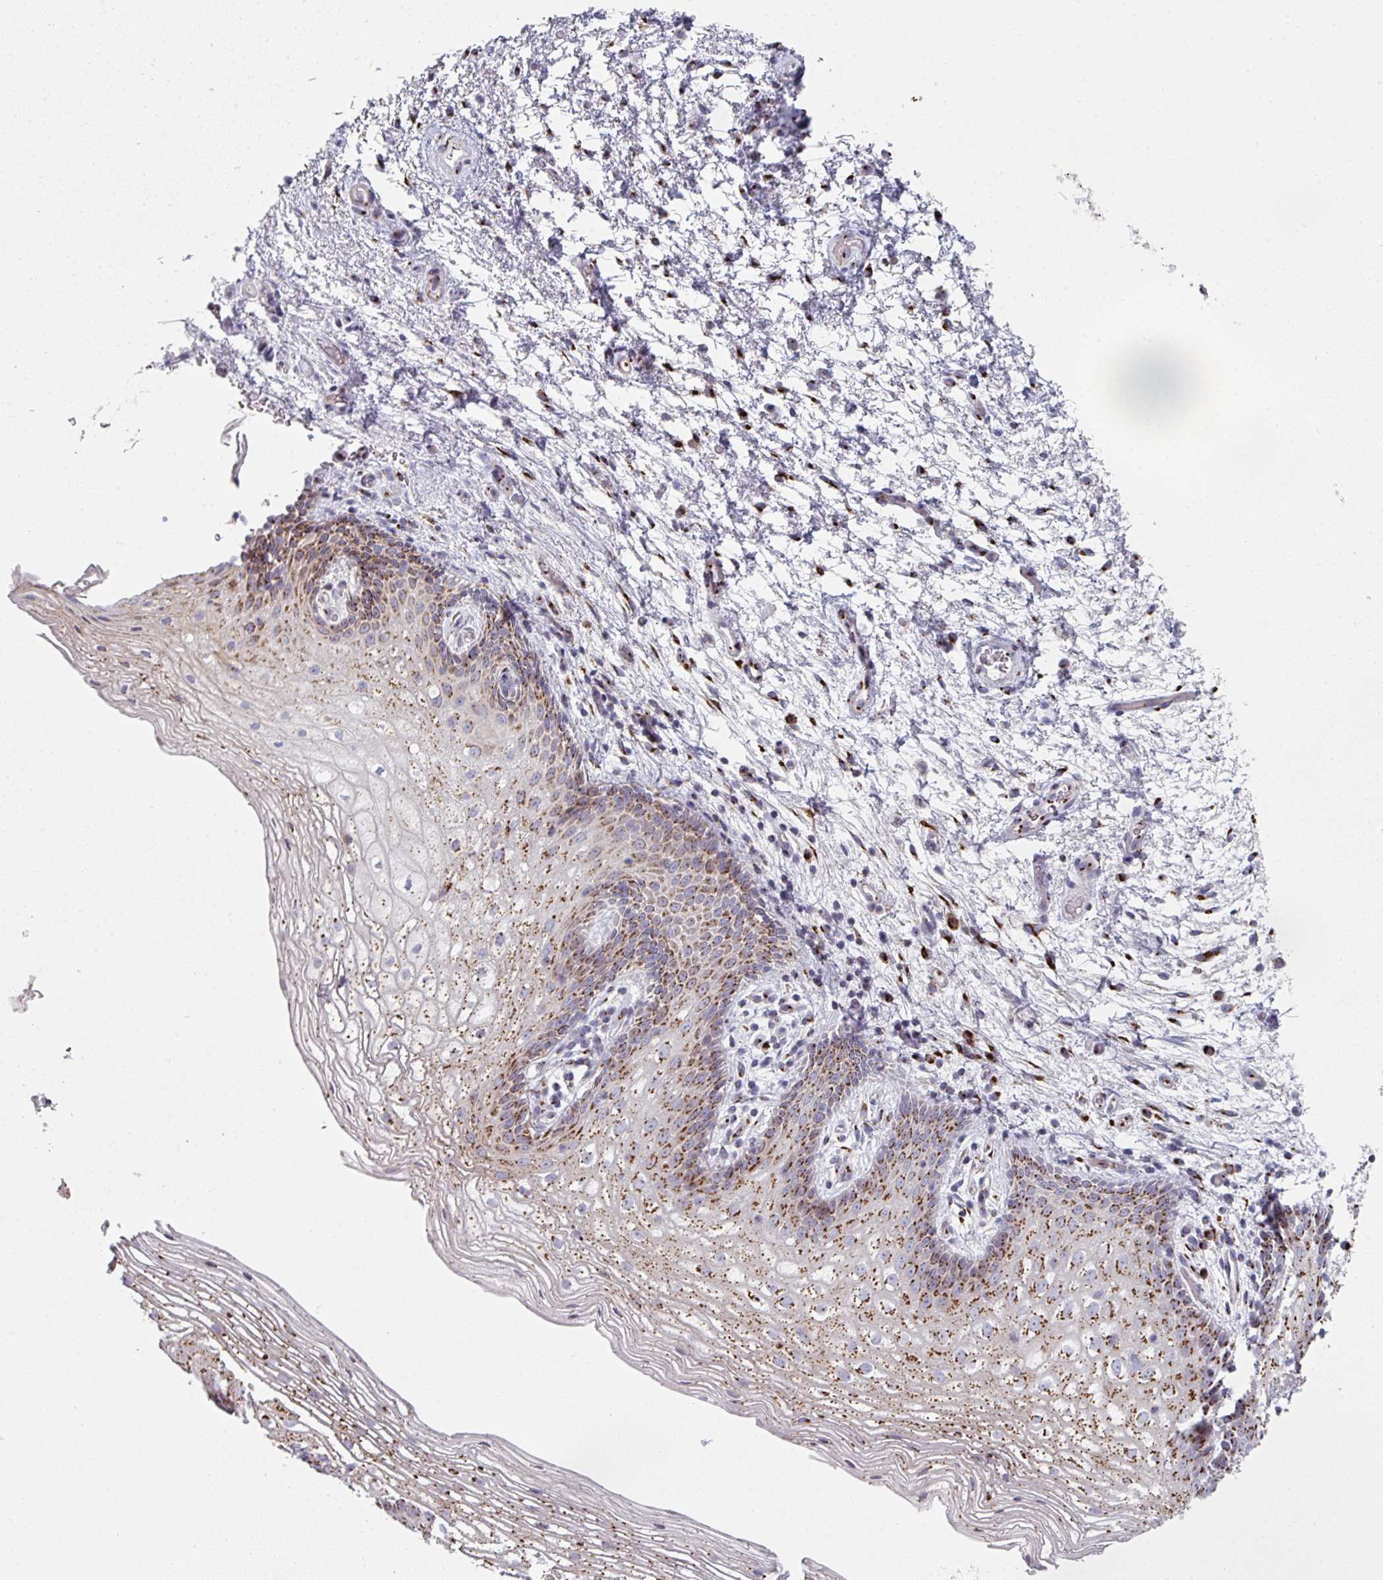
{"staining": {"intensity": "strong", "quantity": ">75%", "location": "cytoplasmic/membranous"}, "tissue": "vagina", "cell_type": "Squamous epithelial cells", "image_type": "normal", "snomed": [{"axis": "morphology", "description": "Normal tissue, NOS"}, {"axis": "topography", "description": "Vagina"}], "caption": "Immunohistochemical staining of unremarkable human vagina shows strong cytoplasmic/membranous protein expression in approximately >75% of squamous epithelial cells.", "gene": "CCDC85B", "patient": {"sex": "female", "age": 47}}